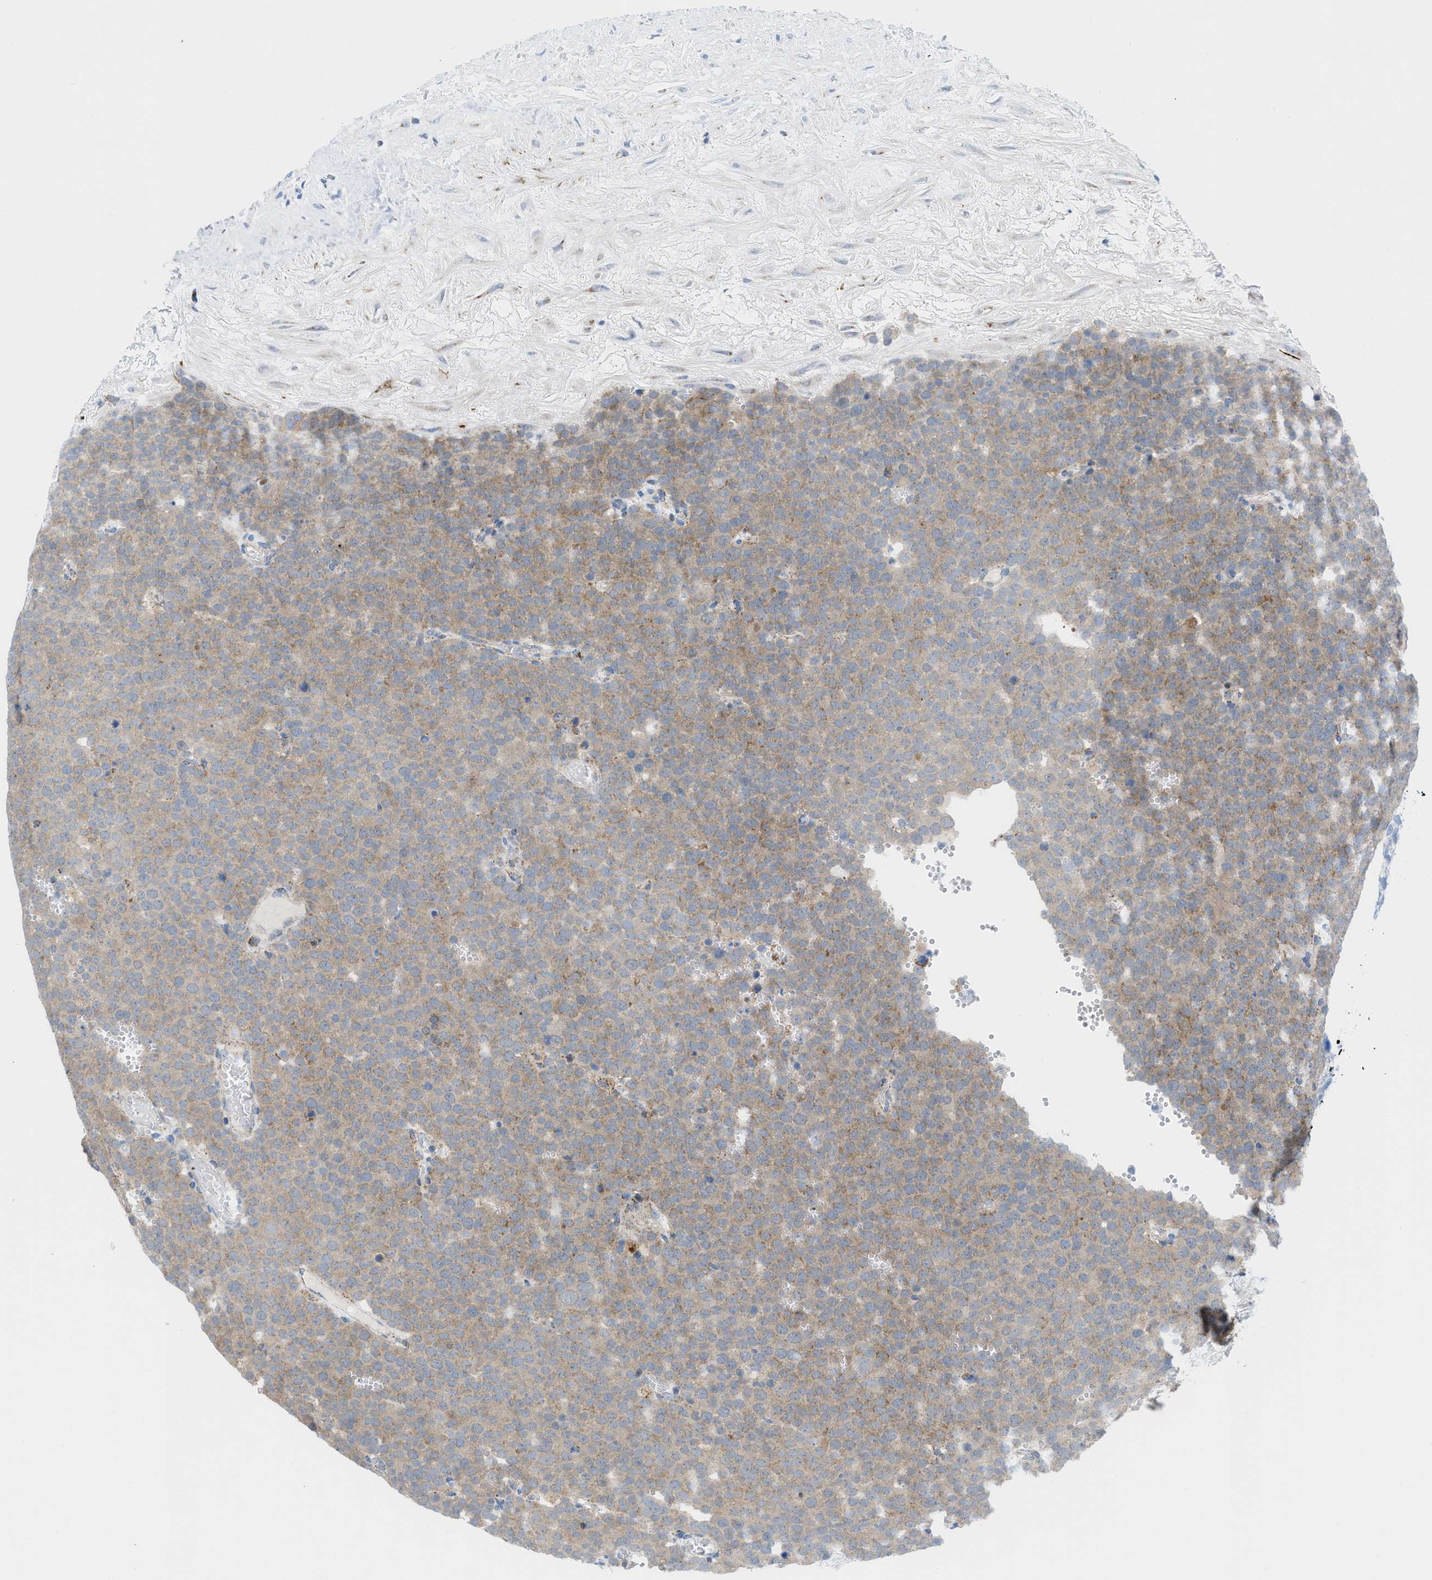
{"staining": {"intensity": "weak", "quantity": "25%-75%", "location": "cytoplasmic/membranous"}, "tissue": "testis cancer", "cell_type": "Tumor cells", "image_type": "cancer", "snomed": [{"axis": "morphology", "description": "Normal tissue, NOS"}, {"axis": "morphology", "description": "Seminoma, NOS"}, {"axis": "topography", "description": "Testis"}], "caption": "This histopathology image demonstrates IHC staining of testis cancer, with low weak cytoplasmic/membranous staining in approximately 25%-75% of tumor cells.", "gene": "RBBP9", "patient": {"sex": "male", "age": 71}}